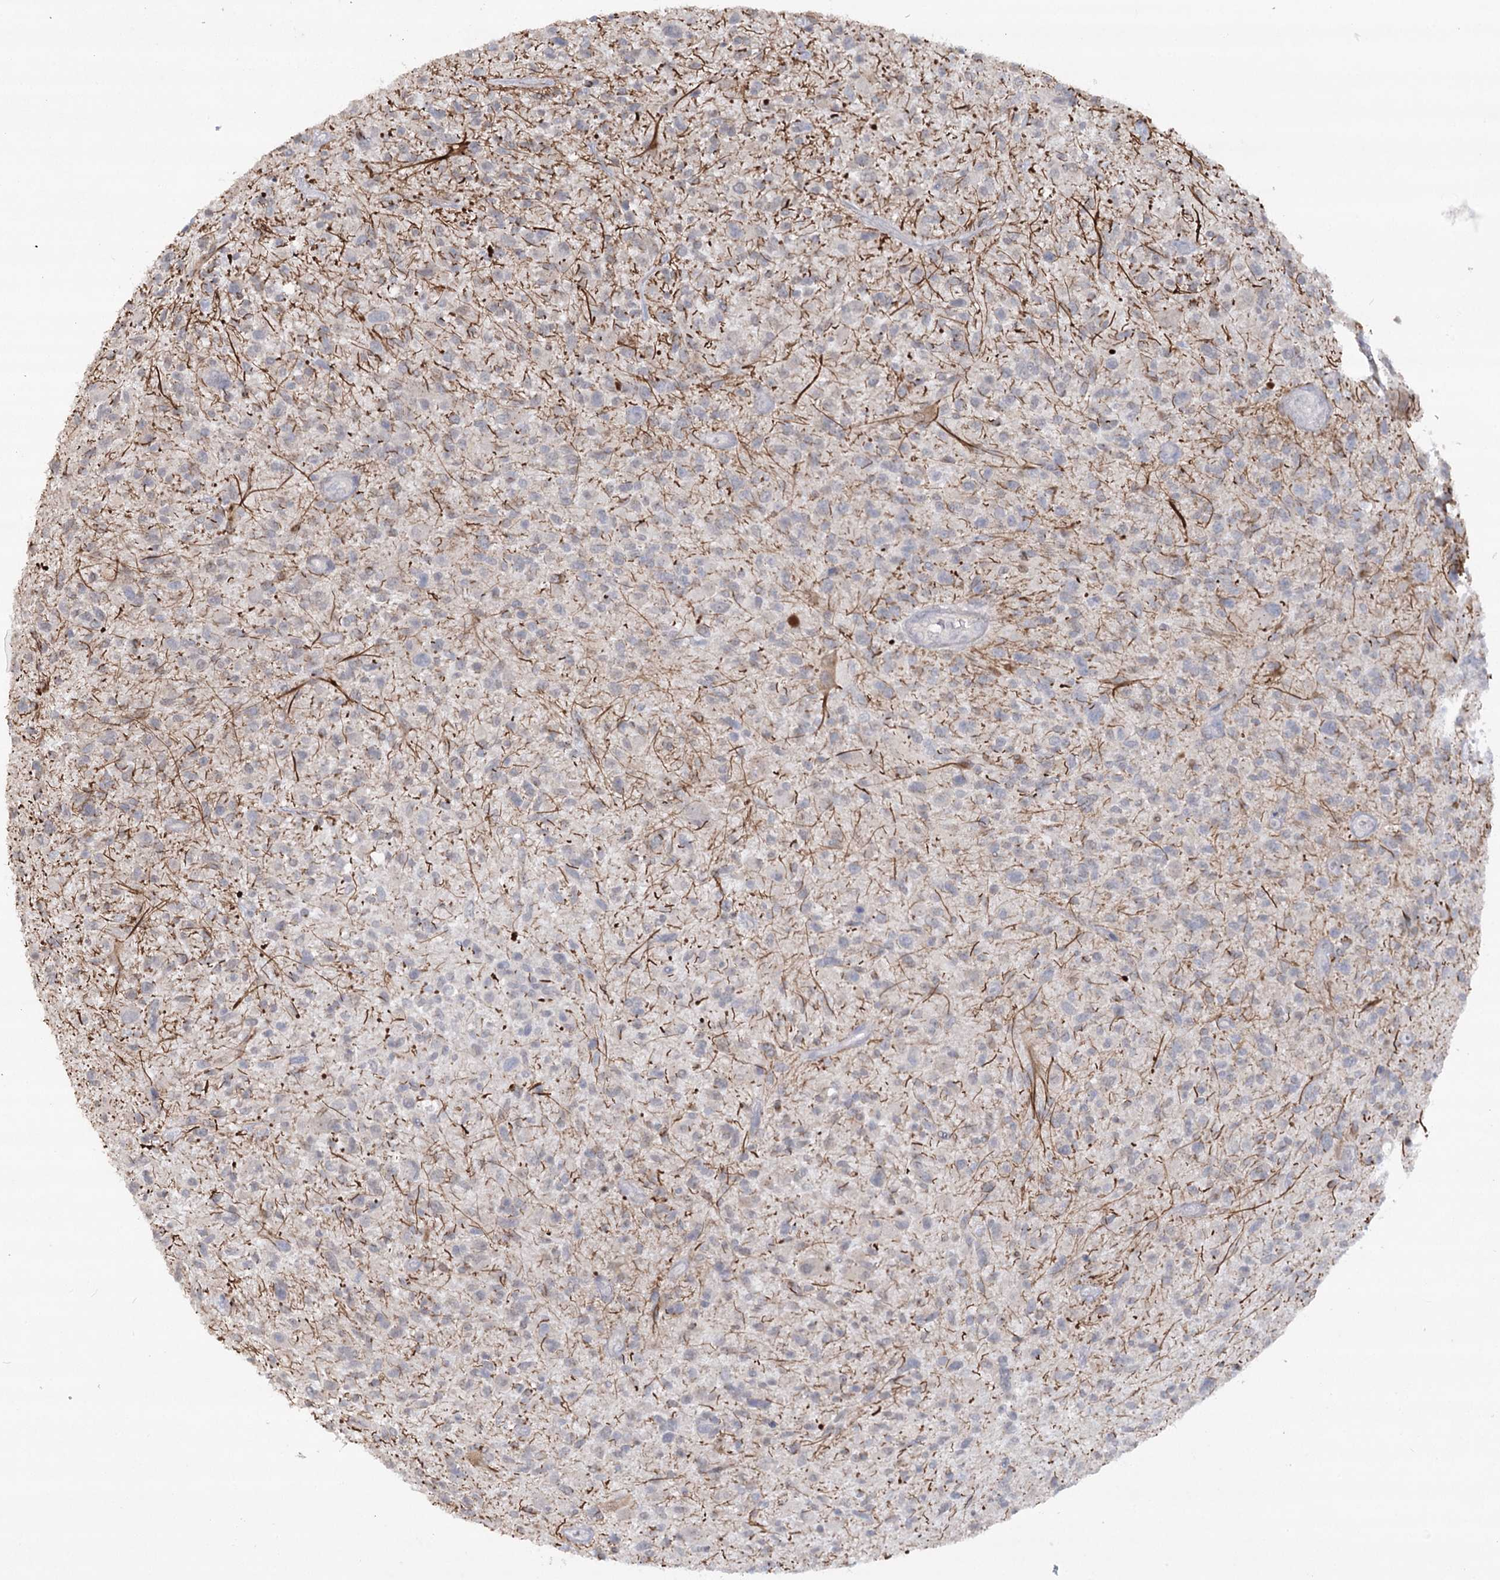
{"staining": {"intensity": "negative", "quantity": "none", "location": "none"}, "tissue": "glioma", "cell_type": "Tumor cells", "image_type": "cancer", "snomed": [{"axis": "morphology", "description": "Glioma, malignant, High grade"}, {"axis": "topography", "description": "Brain"}], "caption": "A micrograph of glioma stained for a protein displays no brown staining in tumor cells. (Brightfield microscopy of DAB IHC at high magnification).", "gene": "TRAF3IP1", "patient": {"sex": "male", "age": 47}}